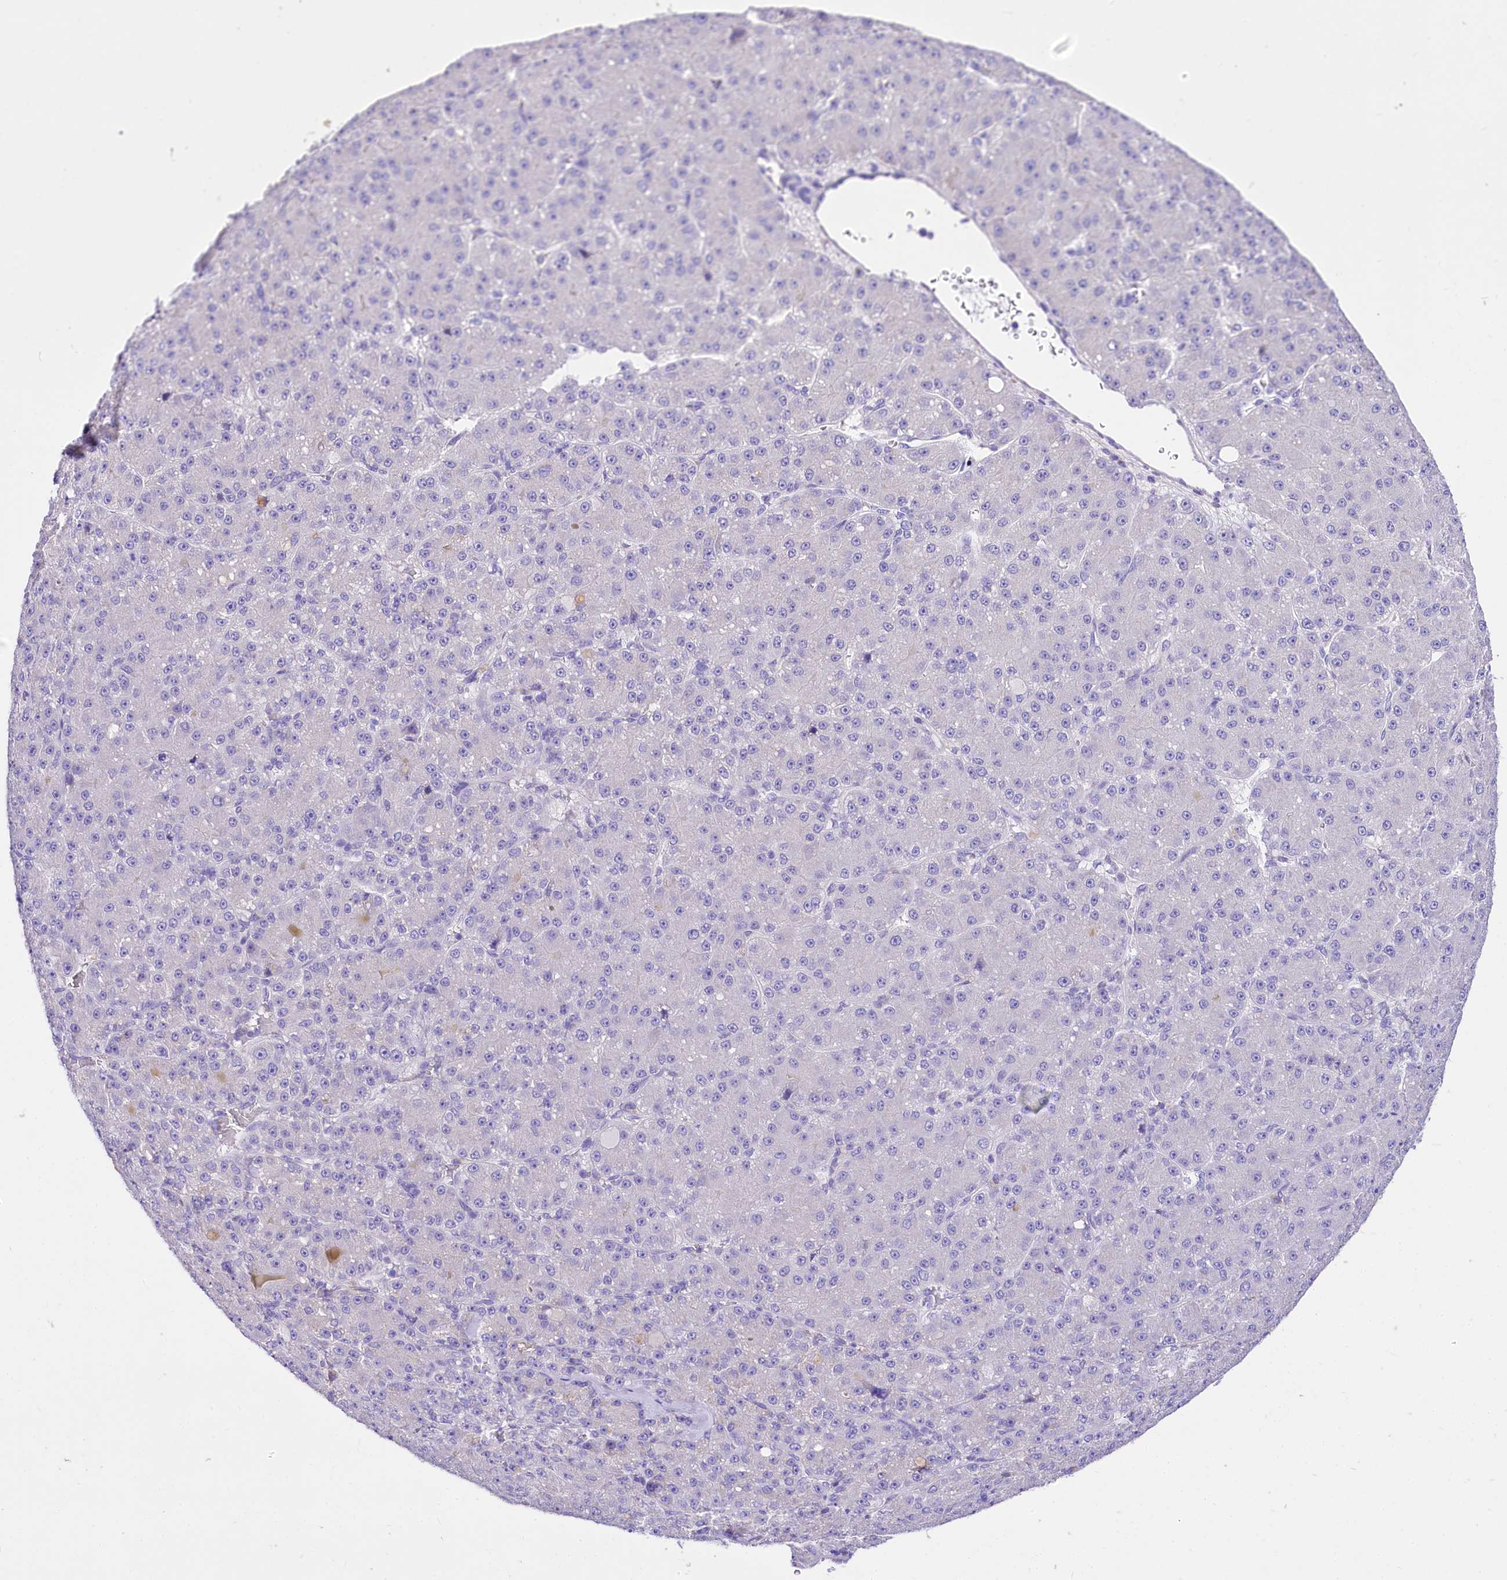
{"staining": {"intensity": "negative", "quantity": "none", "location": "none"}, "tissue": "liver cancer", "cell_type": "Tumor cells", "image_type": "cancer", "snomed": [{"axis": "morphology", "description": "Carcinoma, Hepatocellular, NOS"}, {"axis": "topography", "description": "Liver"}], "caption": "Liver hepatocellular carcinoma stained for a protein using immunohistochemistry demonstrates no positivity tumor cells.", "gene": "A2ML1", "patient": {"sex": "male", "age": 67}}